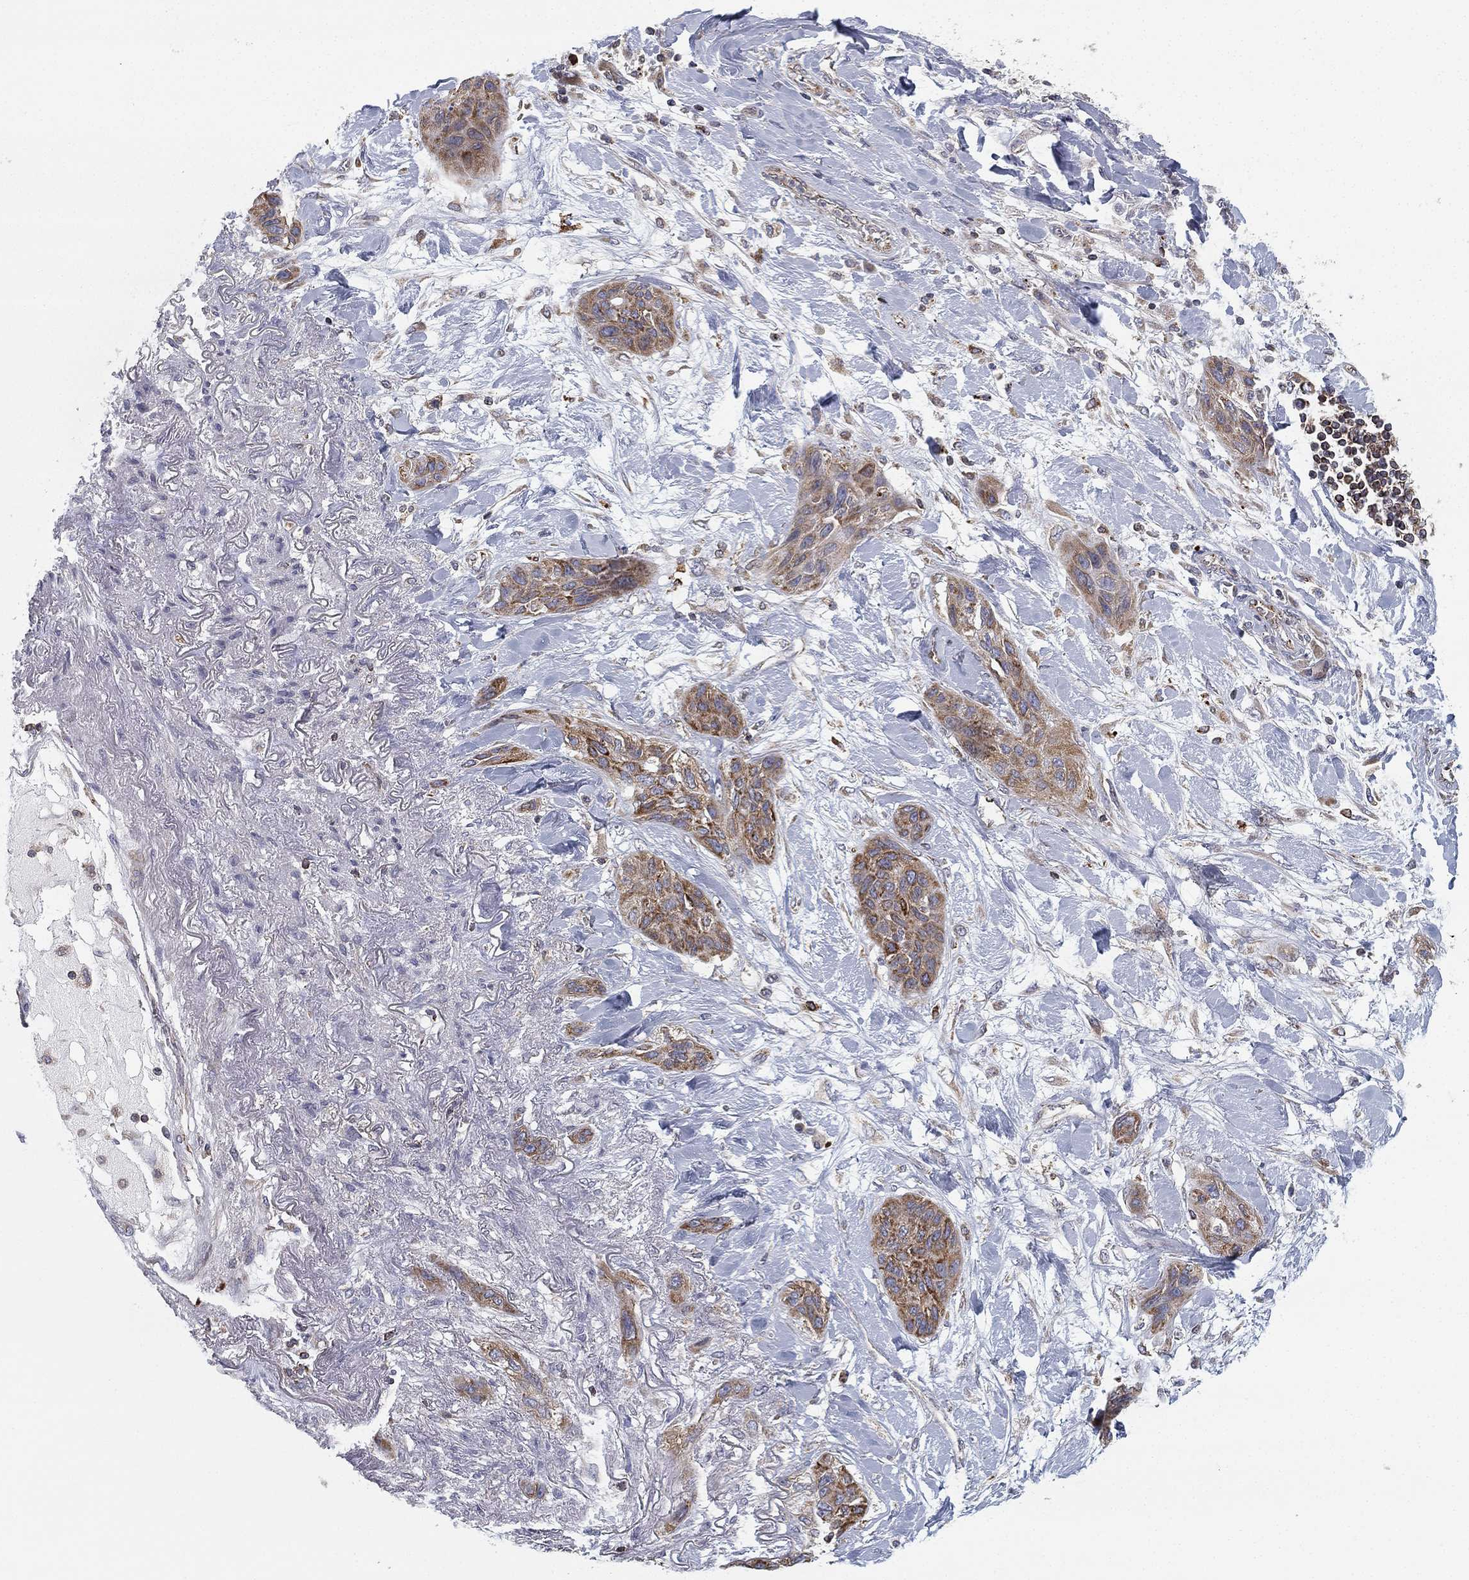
{"staining": {"intensity": "moderate", "quantity": ">75%", "location": "cytoplasmic/membranous"}, "tissue": "lung cancer", "cell_type": "Tumor cells", "image_type": "cancer", "snomed": [{"axis": "morphology", "description": "Squamous cell carcinoma, NOS"}, {"axis": "topography", "description": "Lung"}], "caption": "An image showing moderate cytoplasmic/membranous positivity in approximately >75% of tumor cells in lung cancer (squamous cell carcinoma), as visualized by brown immunohistochemical staining.", "gene": "CYB5B", "patient": {"sex": "female", "age": 70}}